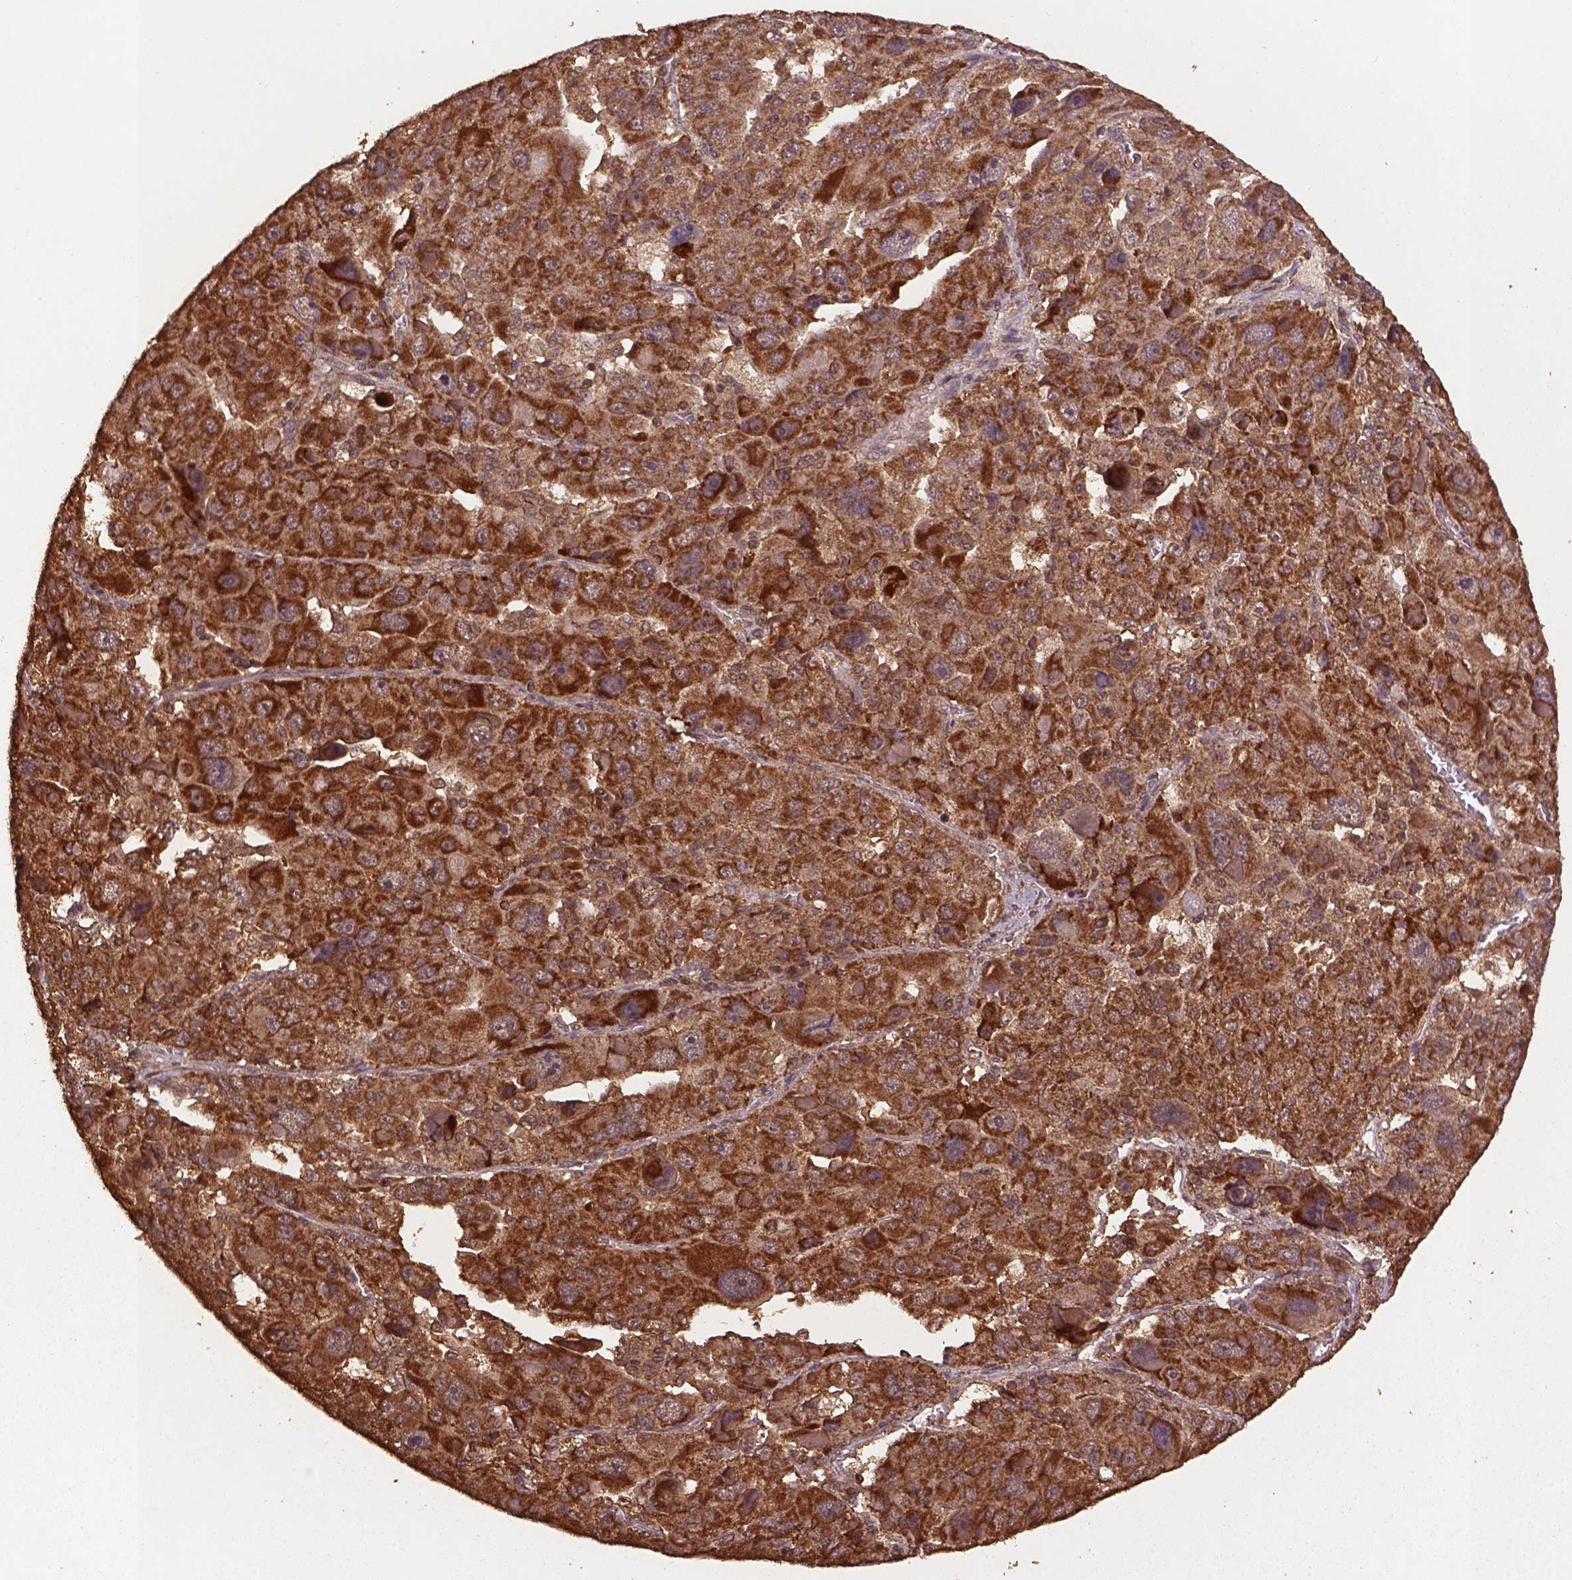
{"staining": {"intensity": "moderate", "quantity": ">75%", "location": "cytoplasmic/membranous"}, "tissue": "liver cancer", "cell_type": "Tumor cells", "image_type": "cancer", "snomed": [{"axis": "morphology", "description": "Carcinoma, Hepatocellular, NOS"}, {"axis": "topography", "description": "Liver"}], "caption": "The micrograph exhibits staining of liver cancer (hepatocellular carcinoma), revealing moderate cytoplasmic/membranous protein expression (brown color) within tumor cells. The protein is stained brown, and the nuclei are stained in blue (DAB (3,3'-diaminobenzidine) IHC with brightfield microscopy, high magnification).", "gene": "BABAM1", "patient": {"sex": "female", "age": 41}}